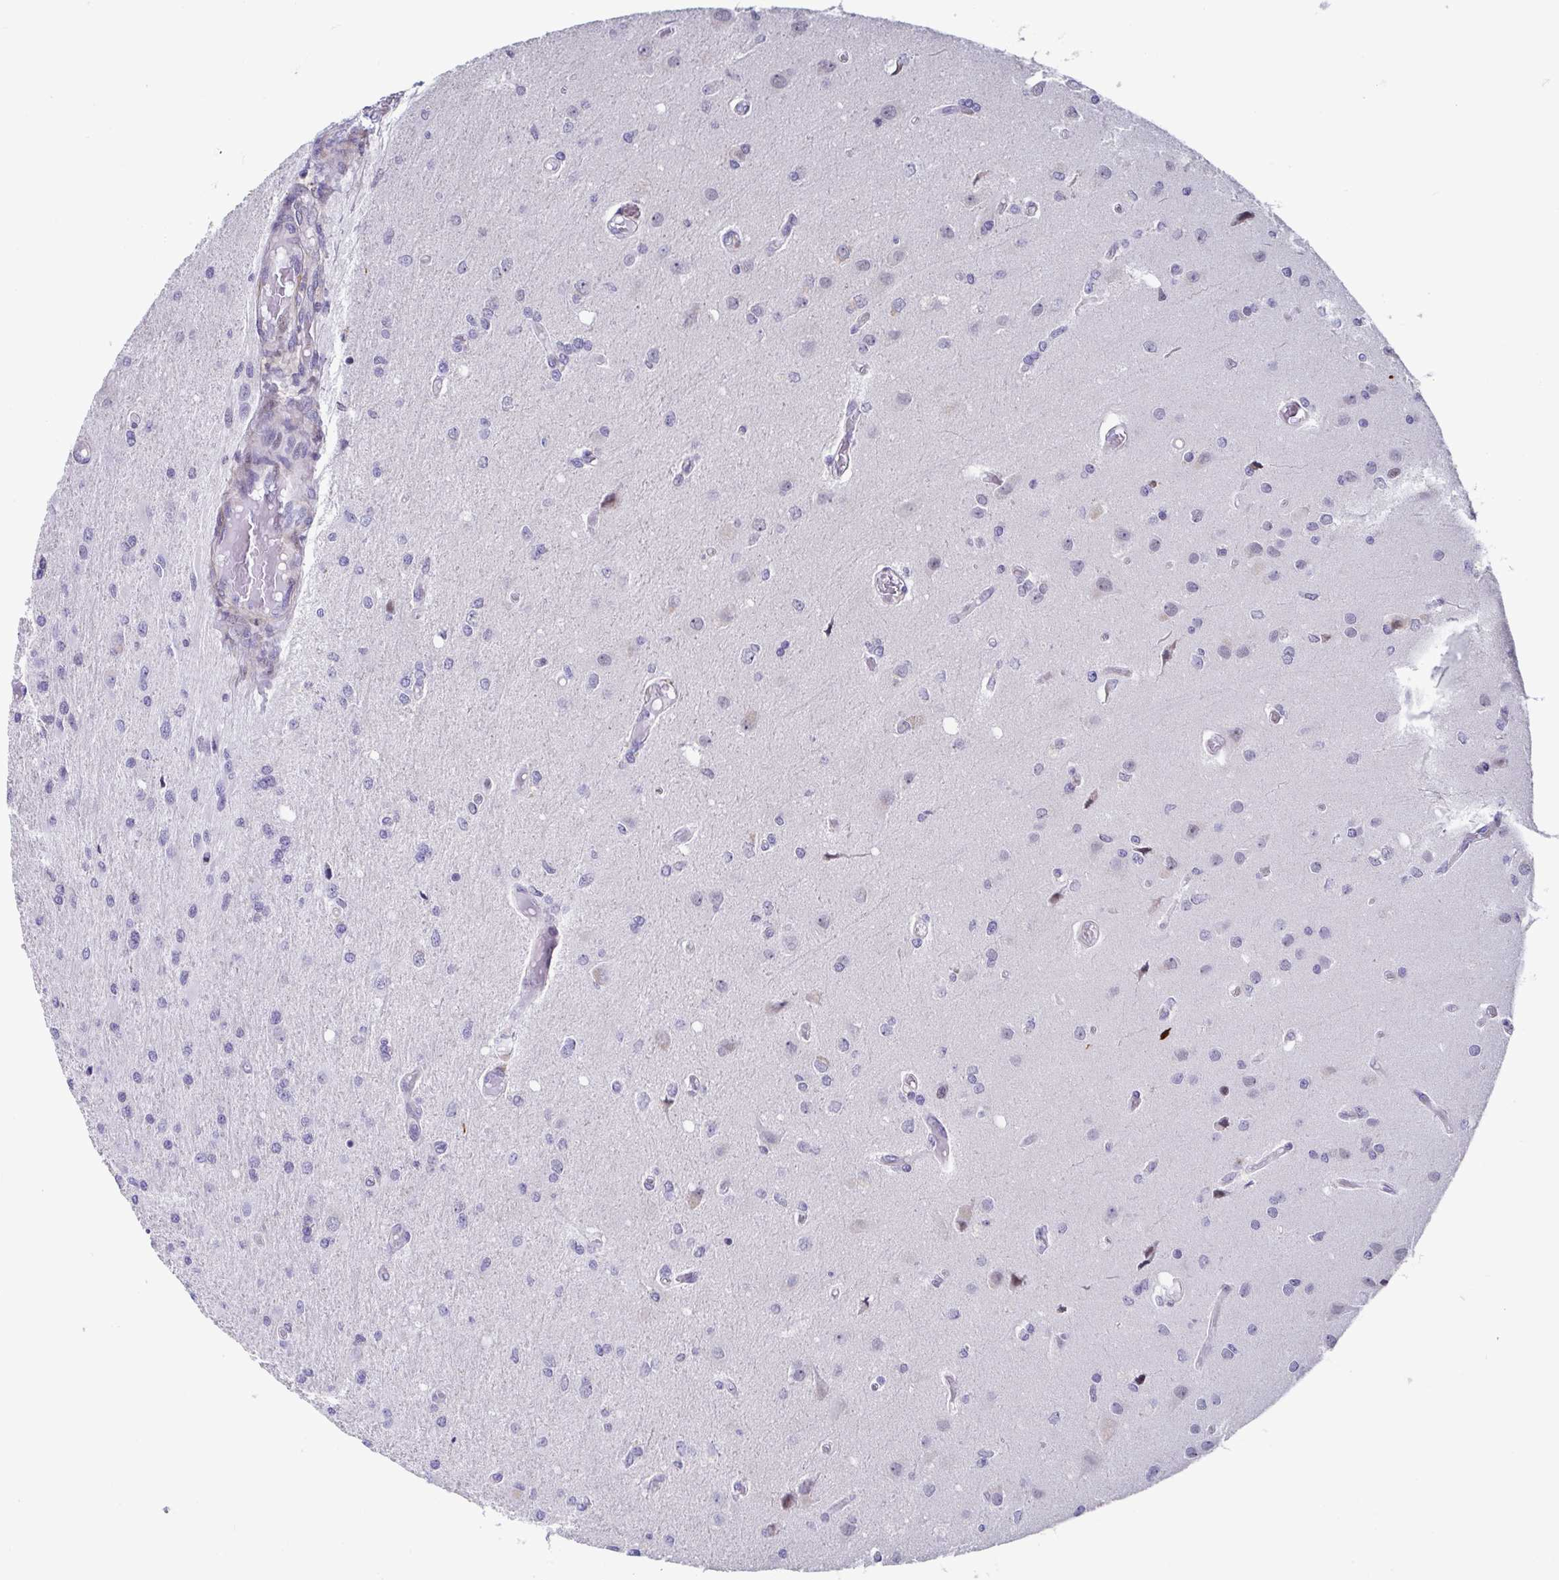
{"staining": {"intensity": "negative", "quantity": "none", "location": "none"}, "tissue": "glioma", "cell_type": "Tumor cells", "image_type": "cancer", "snomed": [{"axis": "morphology", "description": "Glioma, malignant, High grade"}, {"axis": "topography", "description": "Brain"}], "caption": "The immunohistochemistry (IHC) image has no significant staining in tumor cells of glioma tissue.", "gene": "WDR72", "patient": {"sex": "female", "age": 70}}